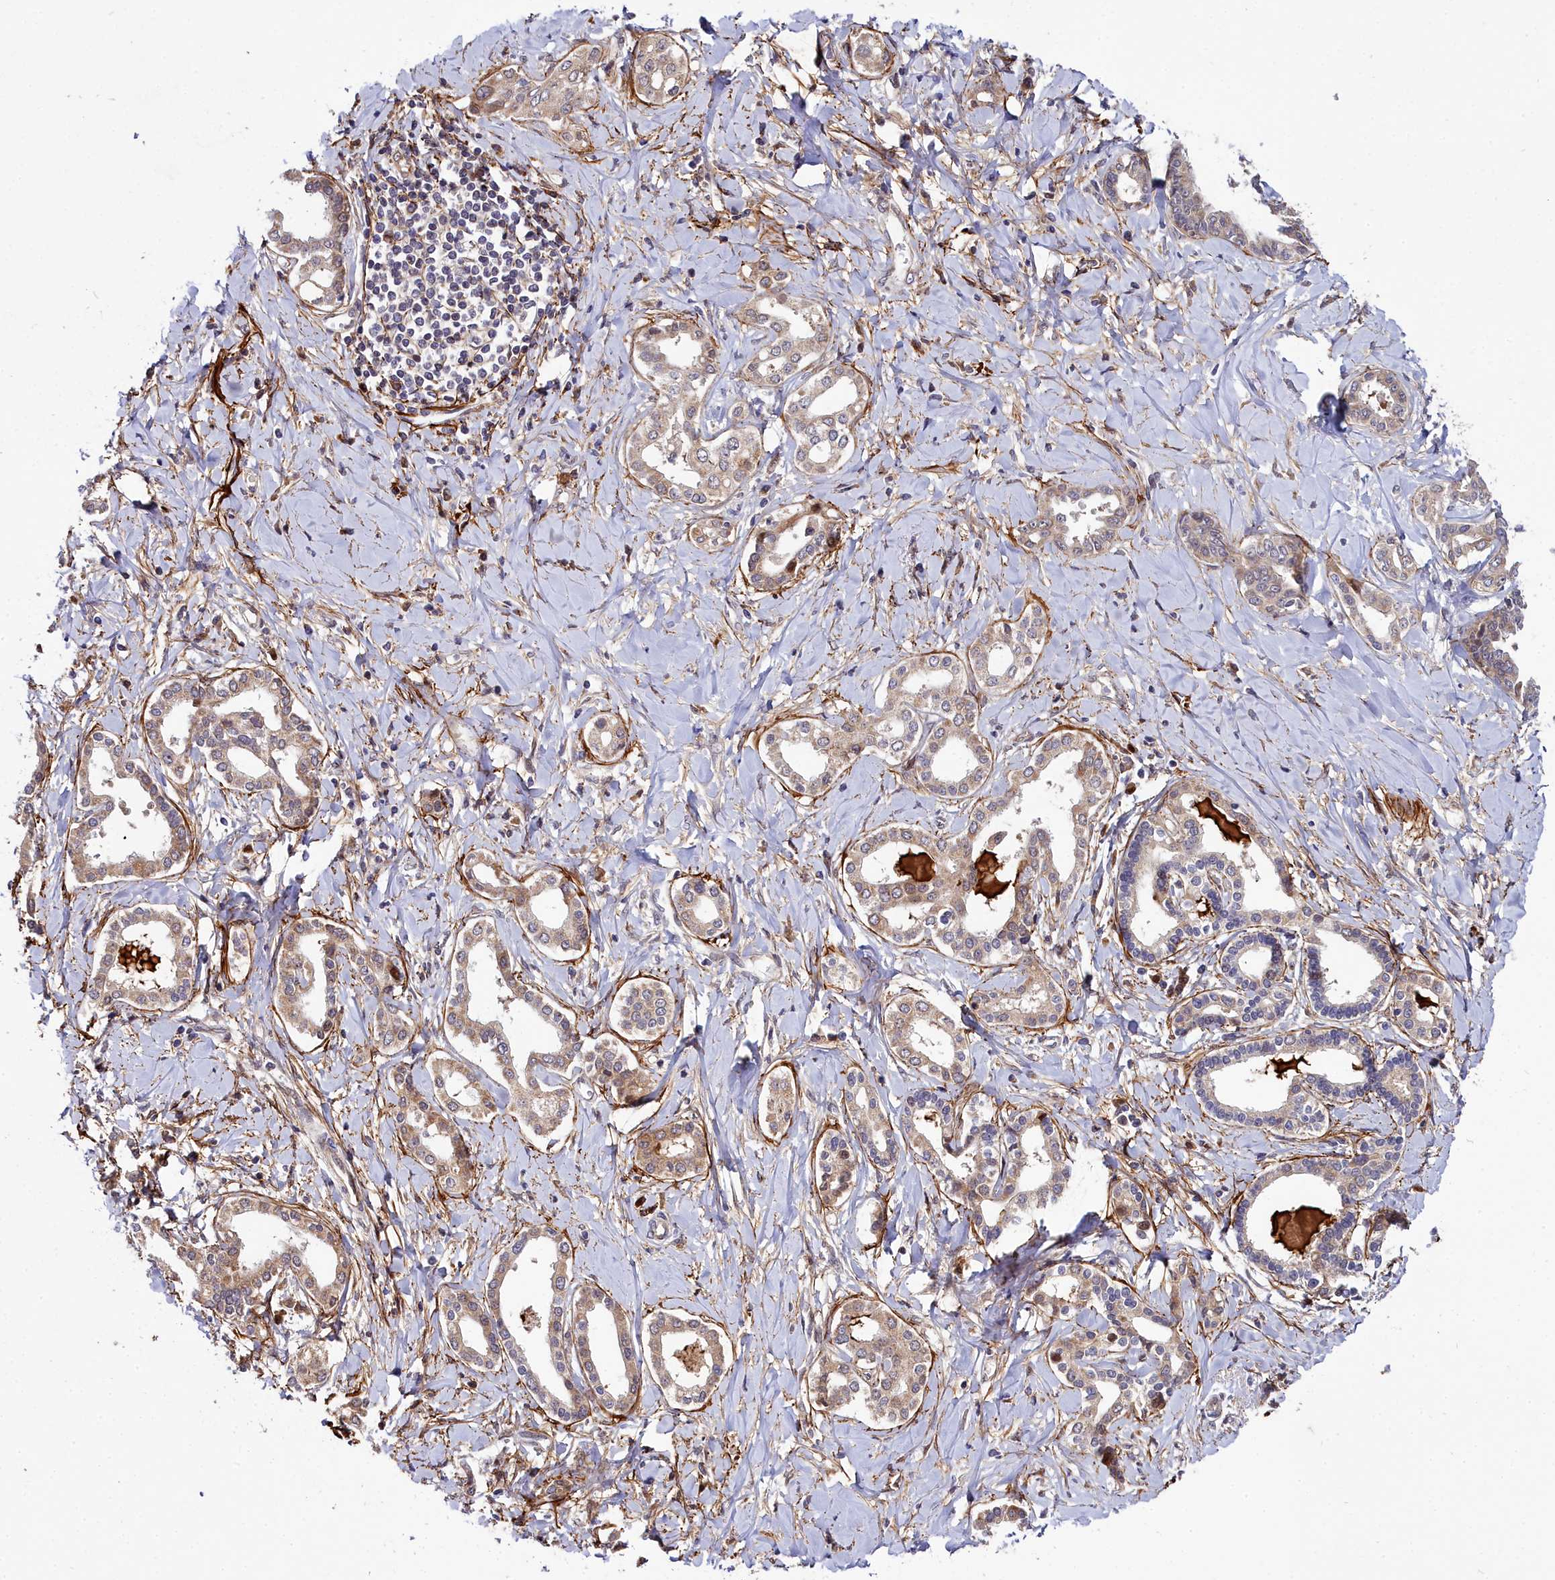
{"staining": {"intensity": "weak", "quantity": "25%-75%", "location": "cytoplasmic/membranous"}, "tissue": "liver cancer", "cell_type": "Tumor cells", "image_type": "cancer", "snomed": [{"axis": "morphology", "description": "Cholangiocarcinoma"}, {"axis": "topography", "description": "Liver"}], "caption": "IHC histopathology image of human liver cancer stained for a protein (brown), which reveals low levels of weak cytoplasmic/membranous staining in approximately 25%-75% of tumor cells.", "gene": "MRPS11", "patient": {"sex": "female", "age": 77}}